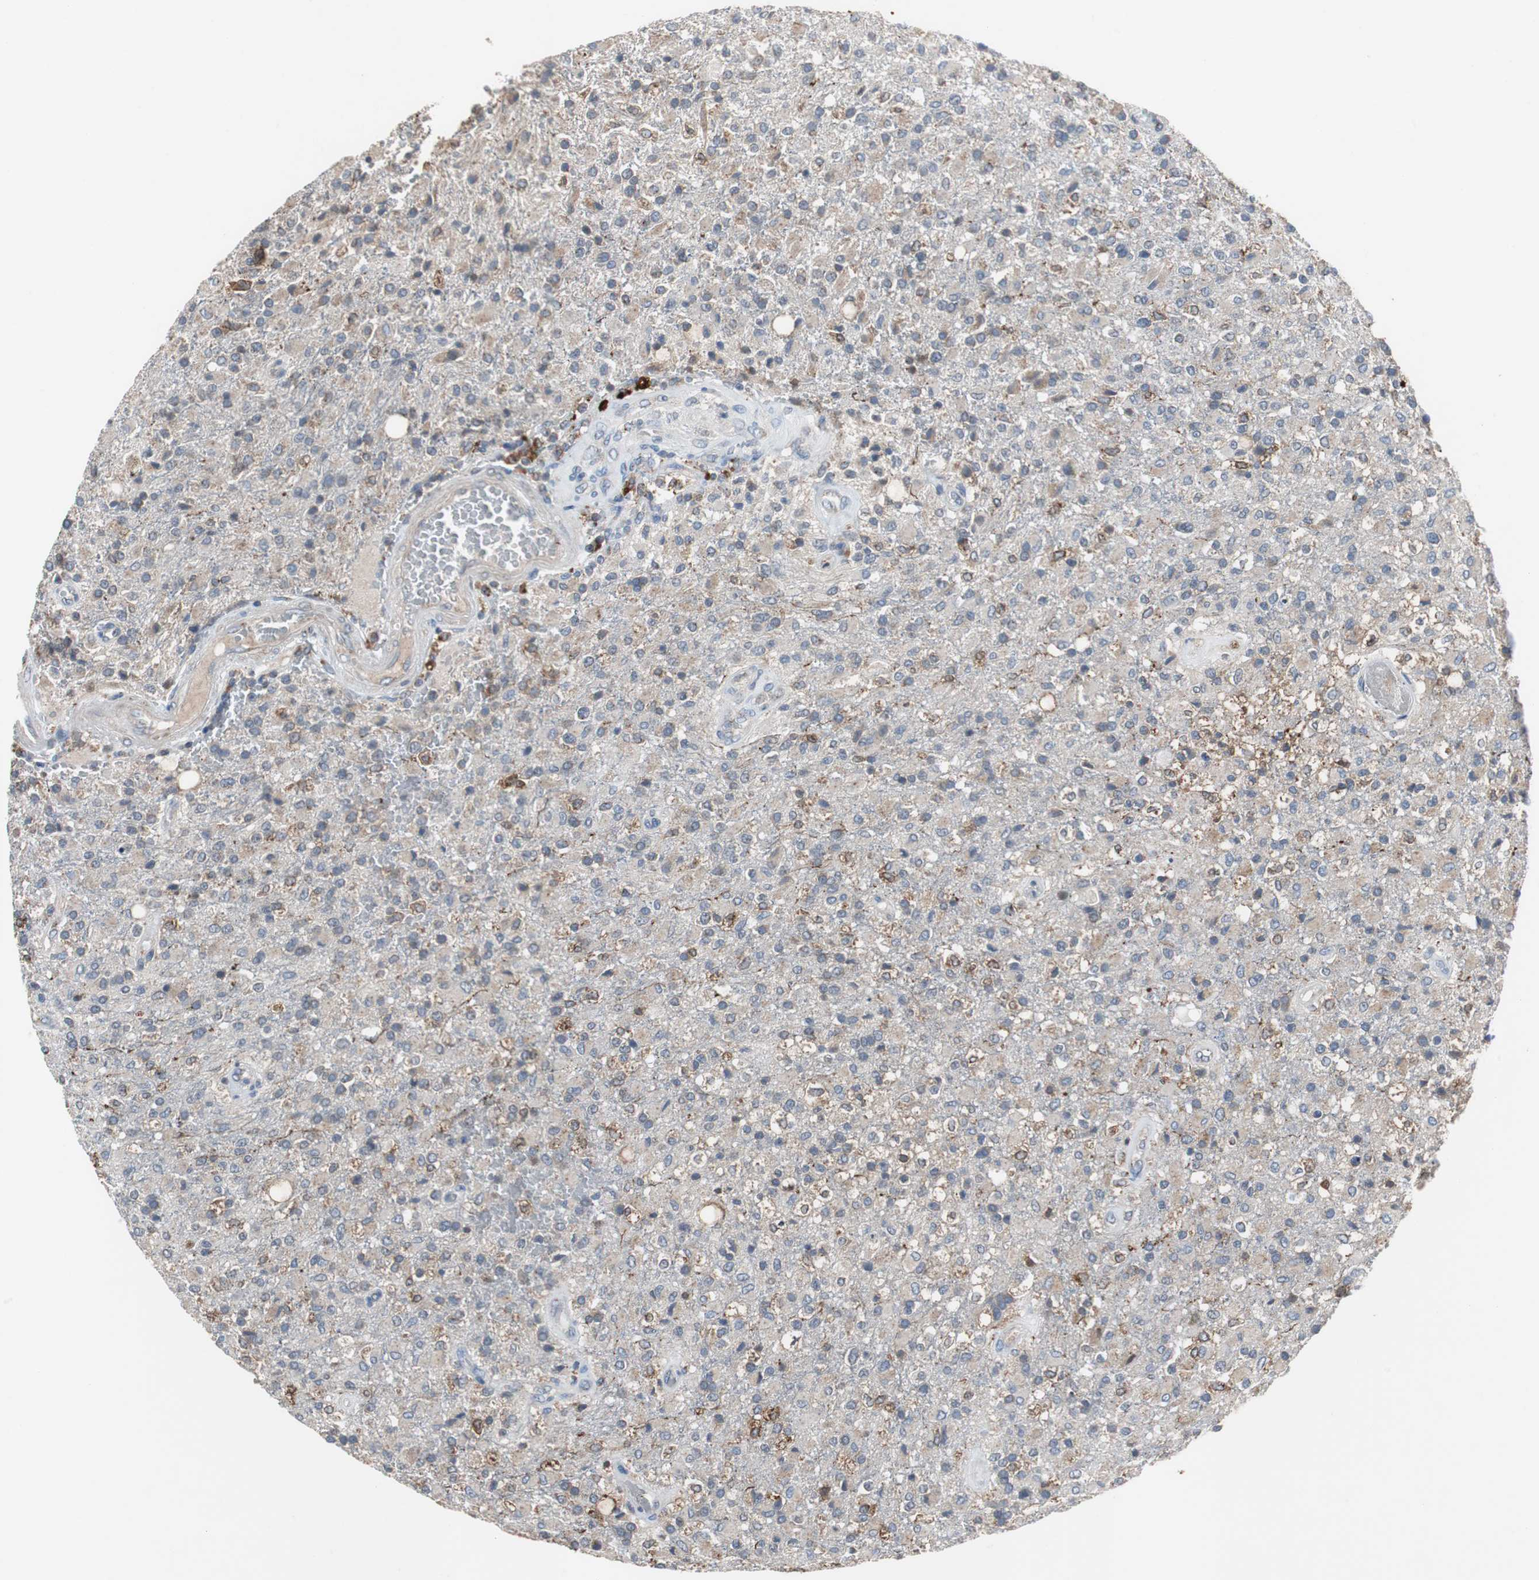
{"staining": {"intensity": "moderate", "quantity": "<25%", "location": "cytoplasmic/membranous"}, "tissue": "glioma", "cell_type": "Tumor cells", "image_type": "cancer", "snomed": [{"axis": "morphology", "description": "Glioma, malignant, High grade"}, {"axis": "topography", "description": "Brain"}], "caption": "Glioma stained with a brown dye exhibits moderate cytoplasmic/membranous positive staining in approximately <25% of tumor cells.", "gene": "CALB2", "patient": {"sex": "male", "age": 71}}